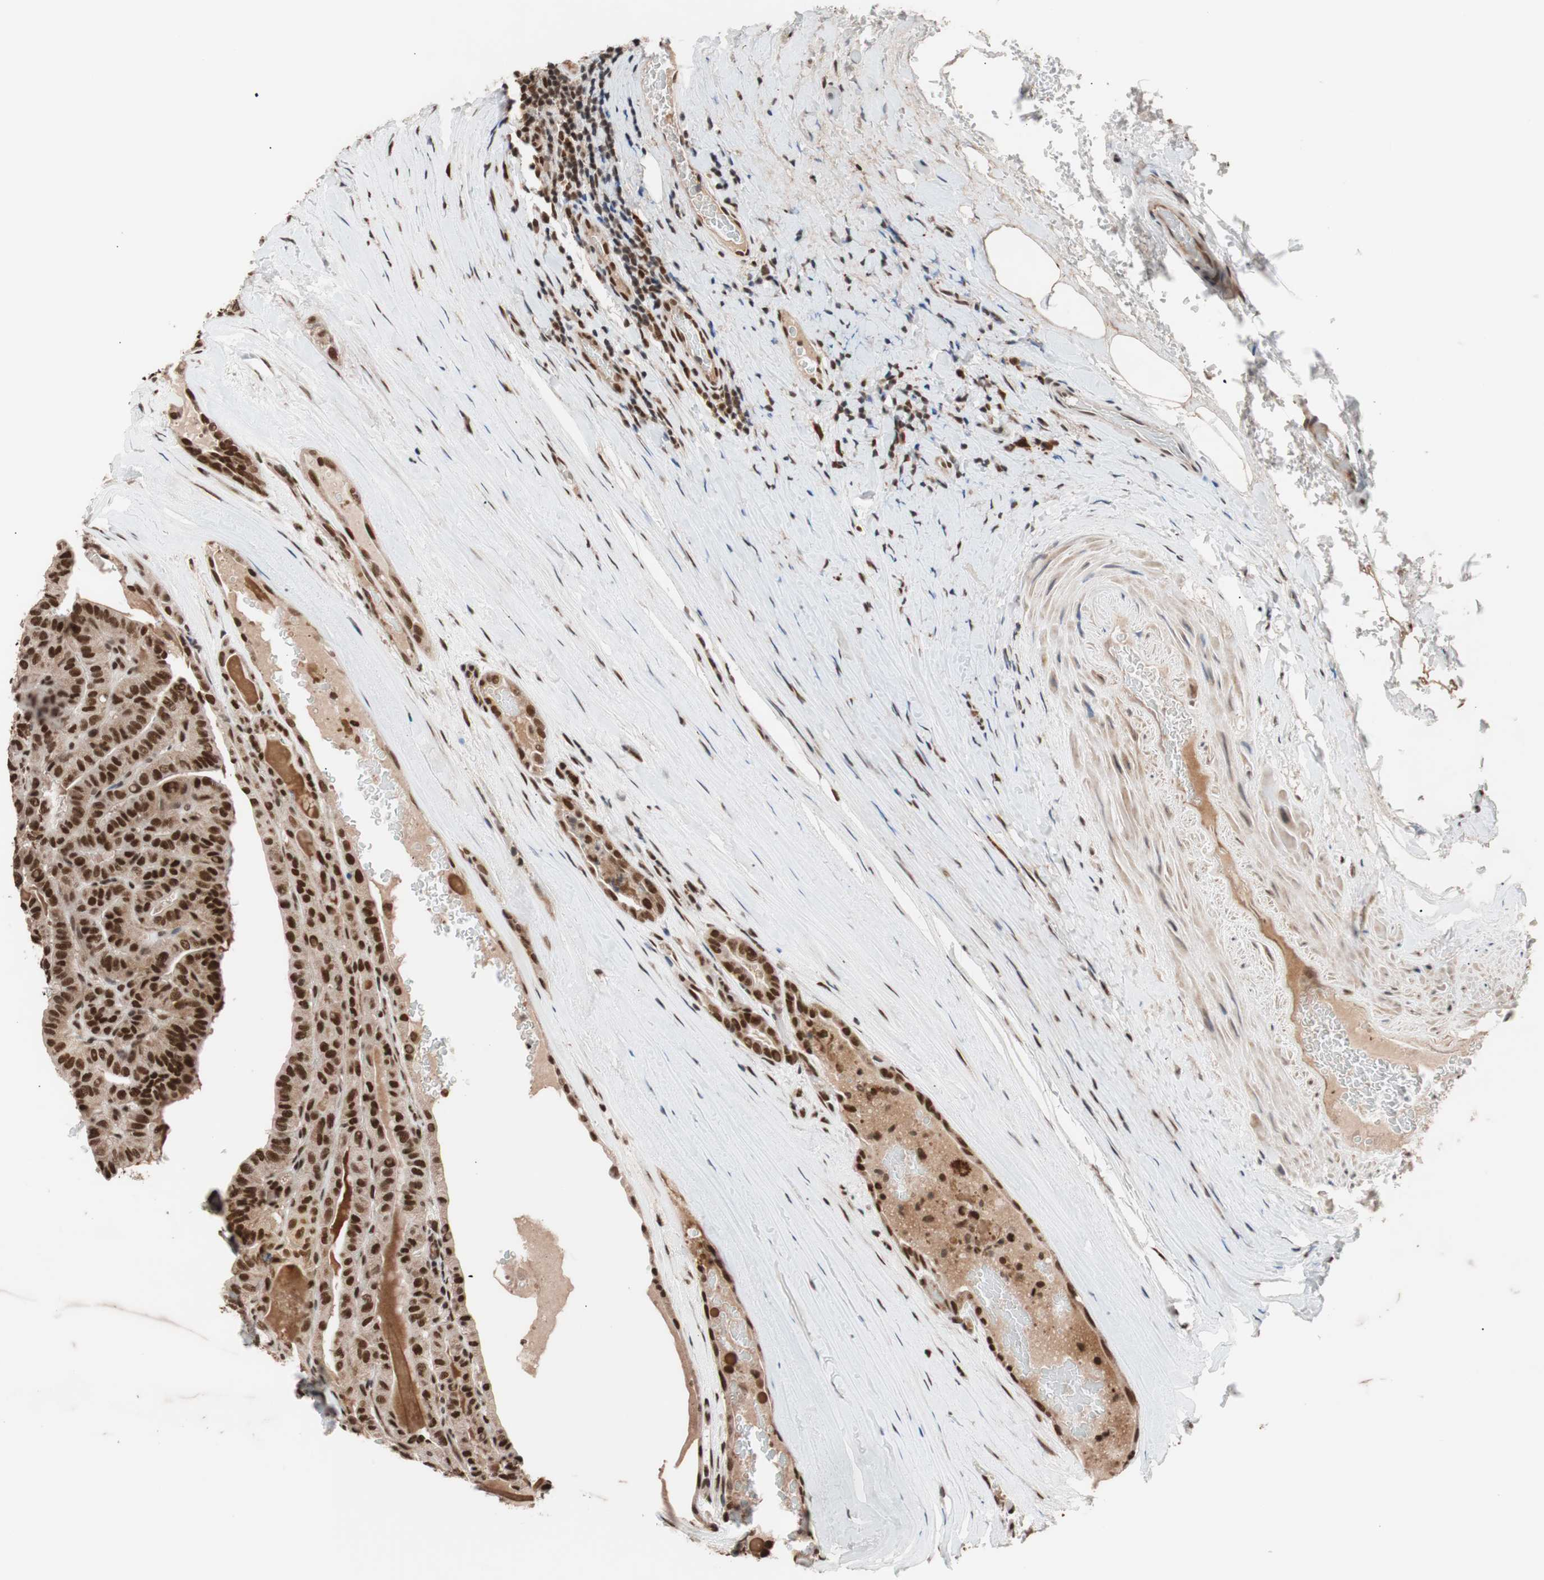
{"staining": {"intensity": "strong", "quantity": ">75%", "location": "cytoplasmic/membranous,nuclear"}, "tissue": "thyroid cancer", "cell_type": "Tumor cells", "image_type": "cancer", "snomed": [{"axis": "morphology", "description": "Papillary adenocarcinoma, NOS"}, {"axis": "topography", "description": "Thyroid gland"}], "caption": "Papillary adenocarcinoma (thyroid) stained with immunohistochemistry (IHC) demonstrates strong cytoplasmic/membranous and nuclear expression in about >75% of tumor cells.", "gene": "CHAMP1", "patient": {"sex": "male", "age": 77}}